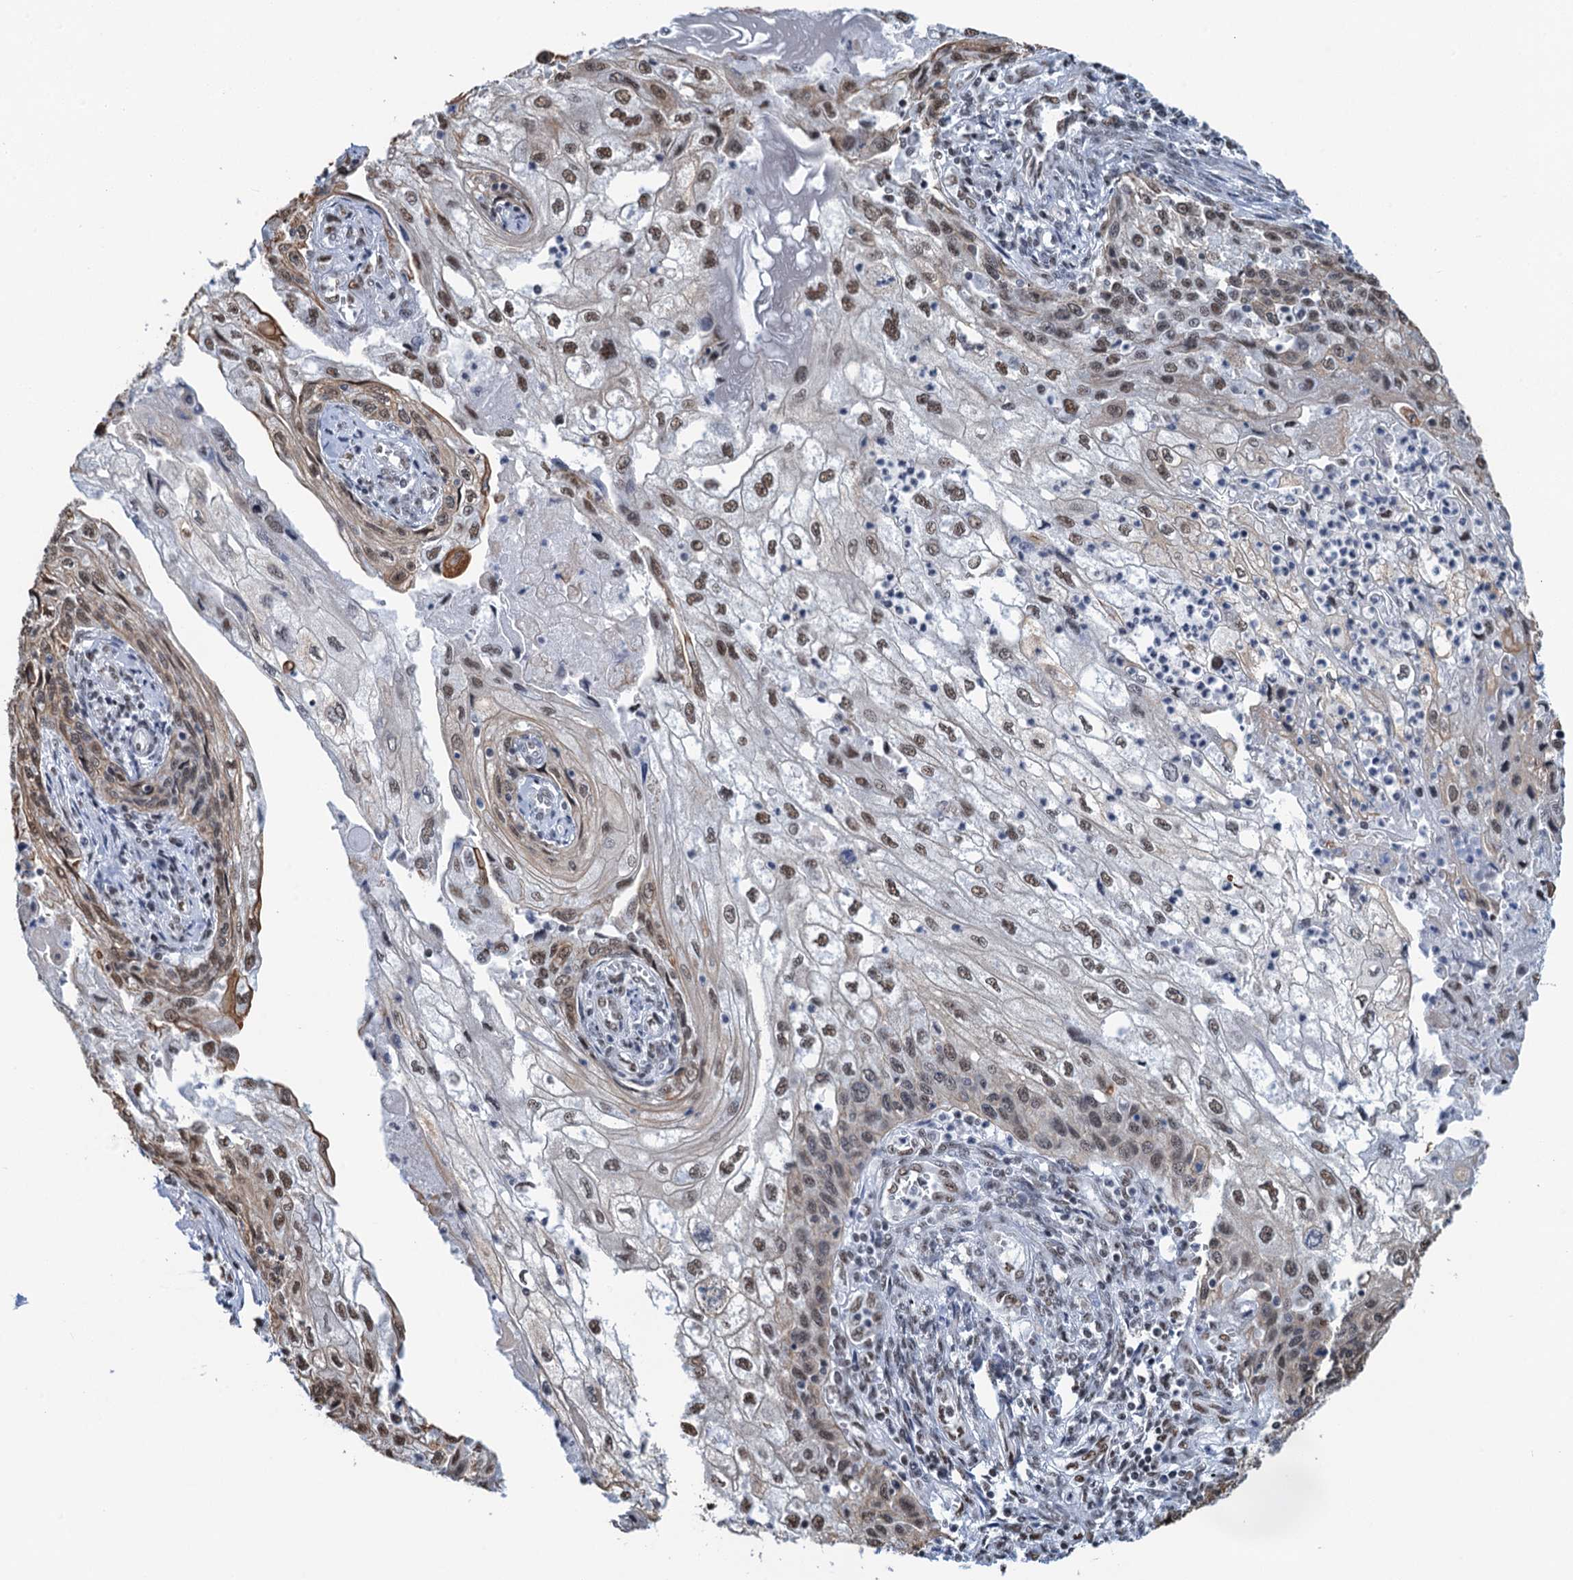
{"staining": {"intensity": "moderate", "quantity": "25%-75%", "location": "nuclear"}, "tissue": "cervical cancer", "cell_type": "Tumor cells", "image_type": "cancer", "snomed": [{"axis": "morphology", "description": "Squamous cell carcinoma, NOS"}, {"axis": "topography", "description": "Cervix"}], "caption": "A high-resolution image shows immunohistochemistry (IHC) staining of squamous cell carcinoma (cervical), which demonstrates moderate nuclear staining in approximately 25%-75% of tumor cells.", "gene": "ZNF609", "patient": {"sex": "female", "age": 67}}